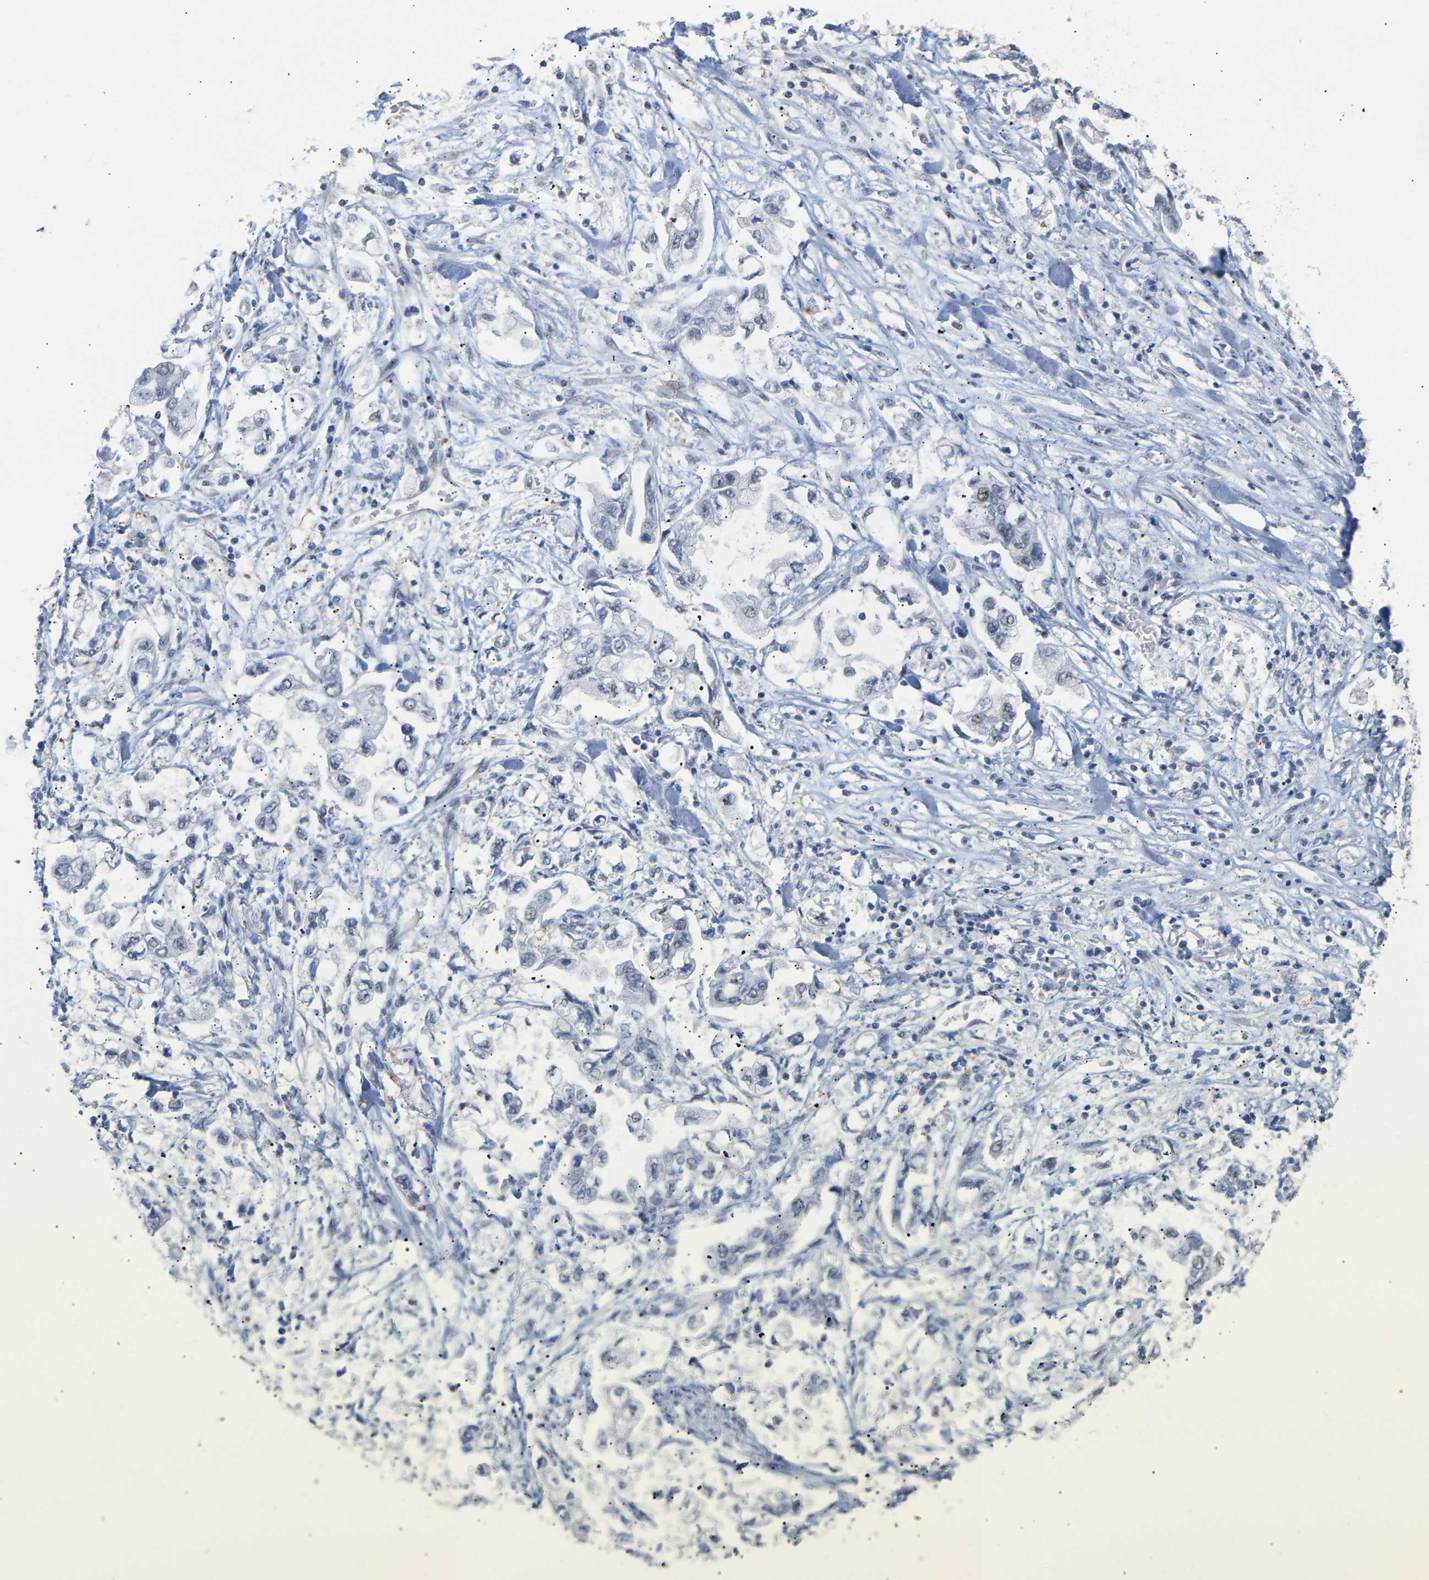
{"staining": {"intensity": "negative", "quantity": "none", "location": "none"}, "tissue": "stomach cancer", "cell_type": "Tumor cells", "image_type": "cancer", "snomed": [{"axis": "morphology", "description": "Normal tissue, NOS"}, {"axis": "morphology", "description": "Adenocarcinoma, NOS"}, {"axis": "topography", "description": "Stomach"}], "caption": "Photomicrograph shows no protein staining in tumor cells of stomach adenocarcinoma tissue. Nuclei are stained in blue.", "gene": "AMPH", "patient": {"sex": "male", "age": 62}}